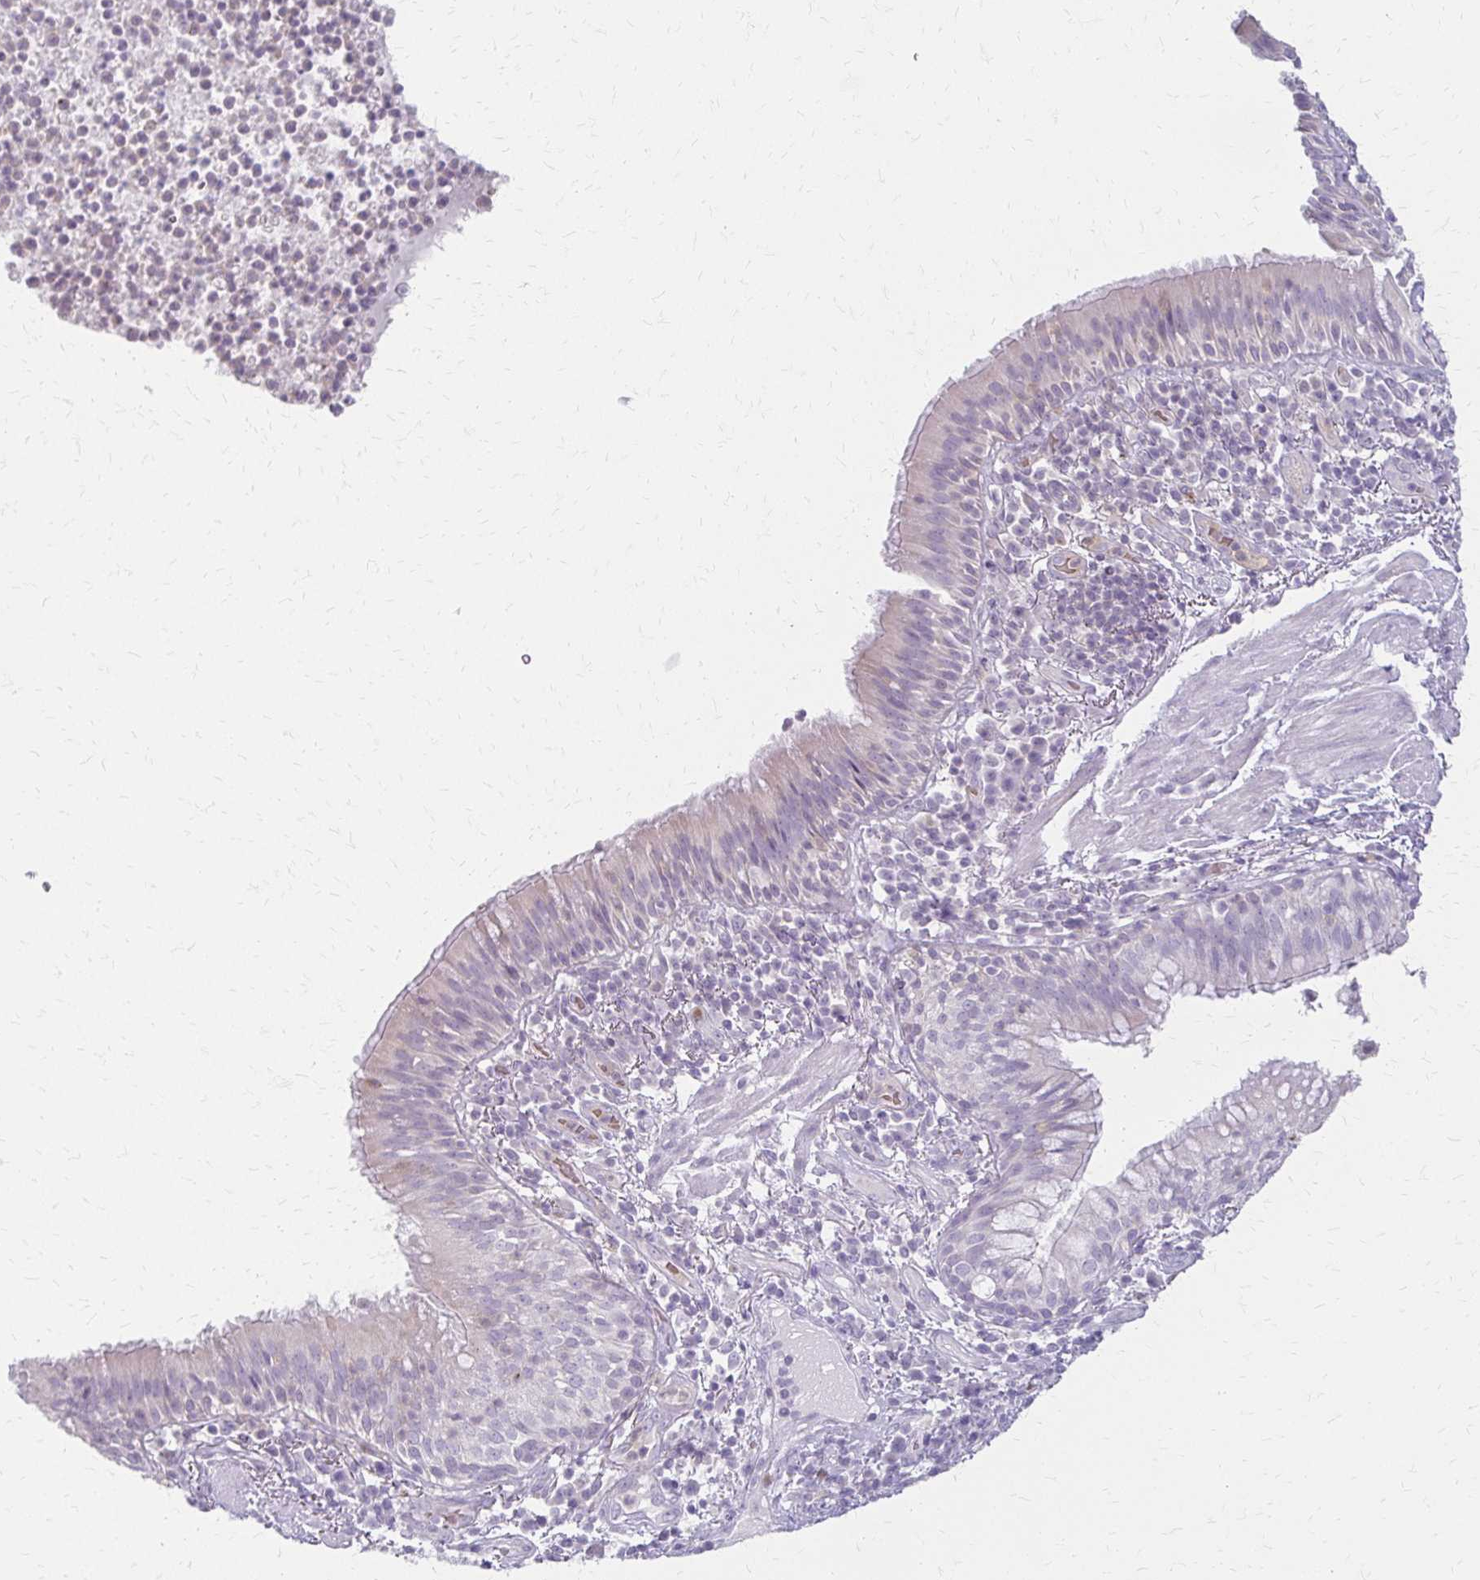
{"staining": {"intensity": "negative", "quantity": "none", "location": "none"}, "tissue": "bronchus", "cell_type": "Respiratory epithelial cells", "image_type": "normal", "snomed": [{"axis": "morphology", "description": "Normal tissue, NOS"}, {"axis": "topography", "description": "Cartilage tissue"}, {"axis": "topography", "description": "Bronchus"}], "caption": "Image shows no significant protein staining in respiratory epithelial cells of unremarkable bronchus.", "gene": "ACP5", "patient": {"sex": "male", "age": 56}}